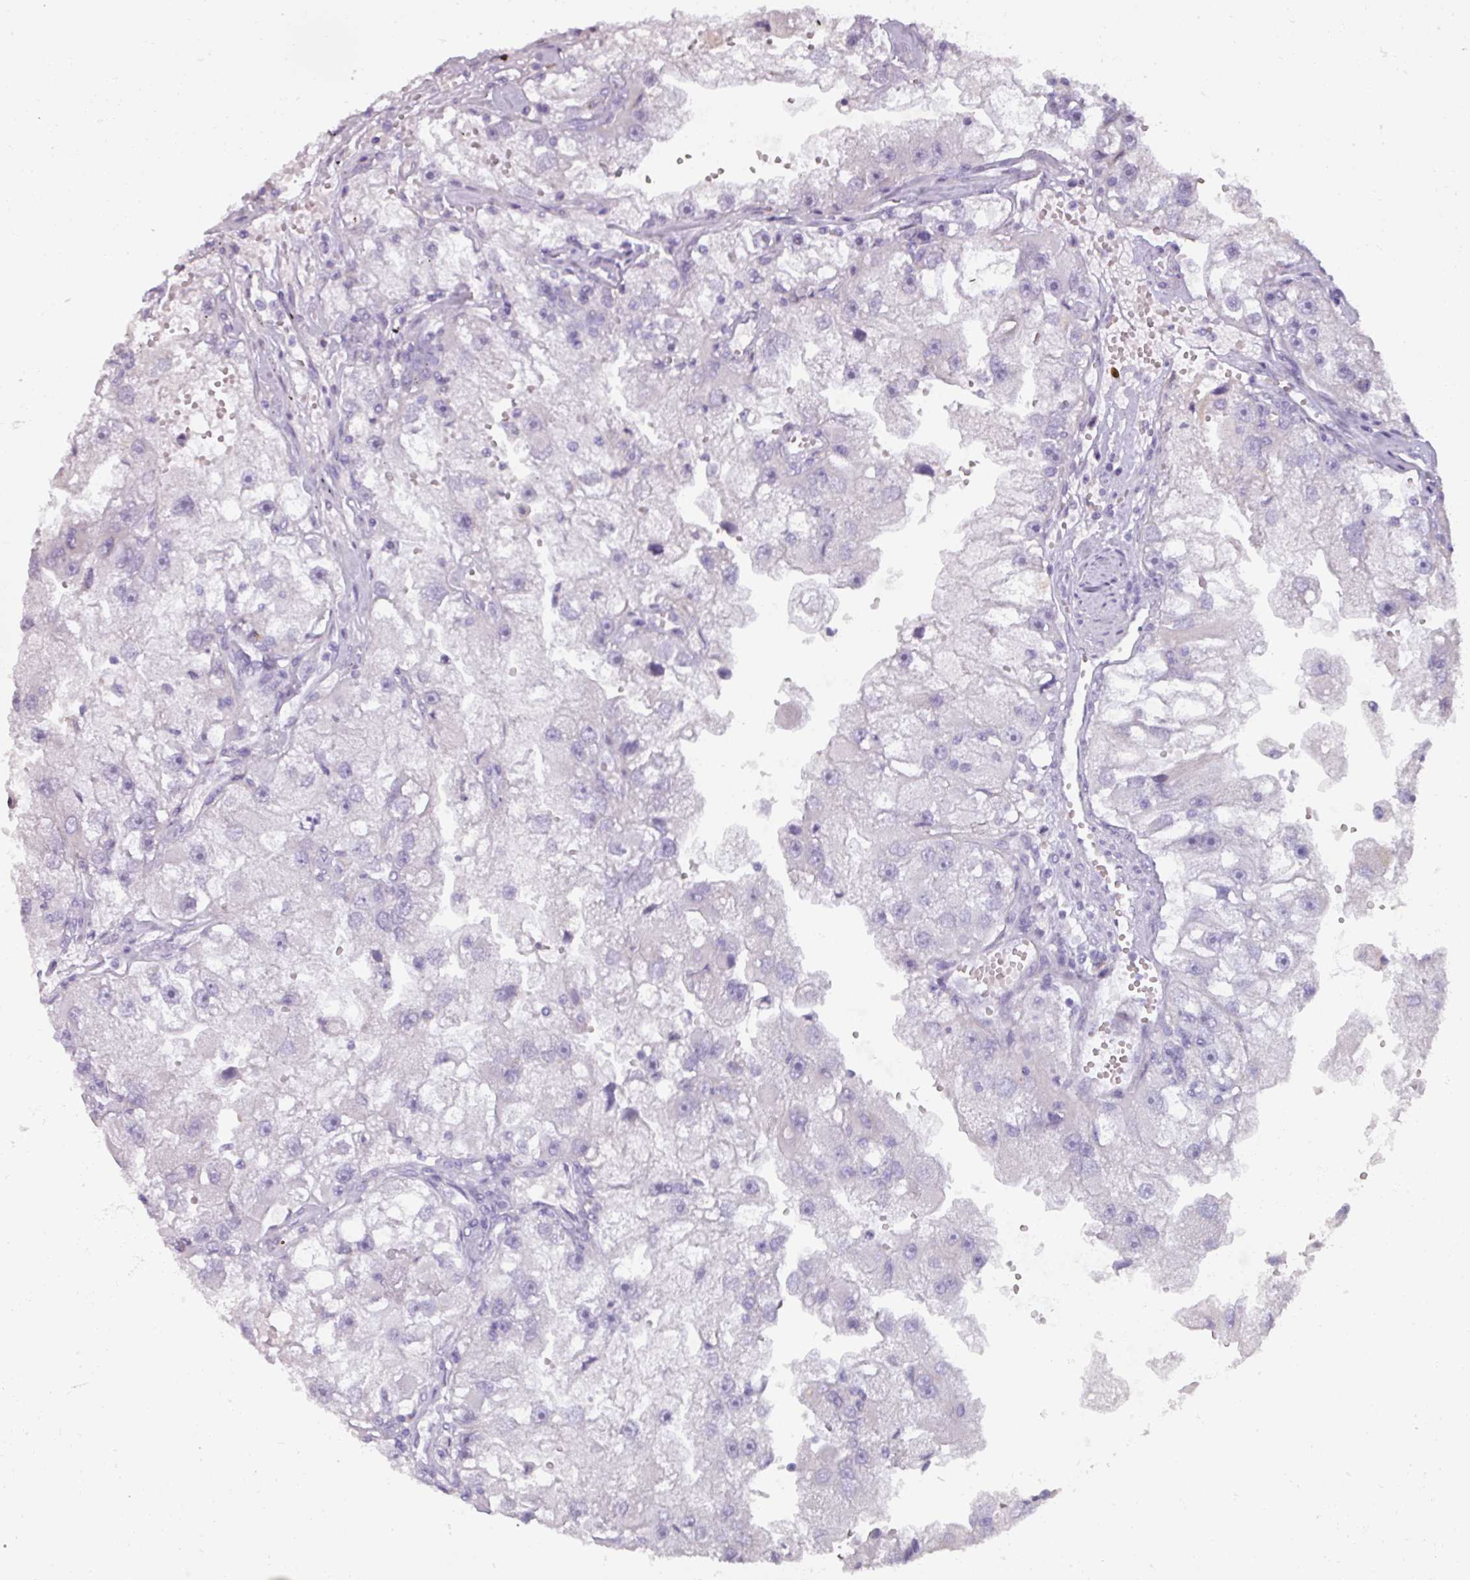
{"staining": {"intensity": "negative", "quantity": "none", "location": "none"}, "tissue": "renal cancer", "cell_type": "Tumor cells", "image_type": "cancer", "snomed": [{"axis": "morphology", "description": "Adenocarcinoma, NOS"}, {"axis": "topography", "description": "Kidney"}], "caption": "Micrograph shows no significant protein staining in tumor cells of renal adenocarcinoma.", "gene": "SPESP1", "patient": {"sex": "male", "age": 63}}